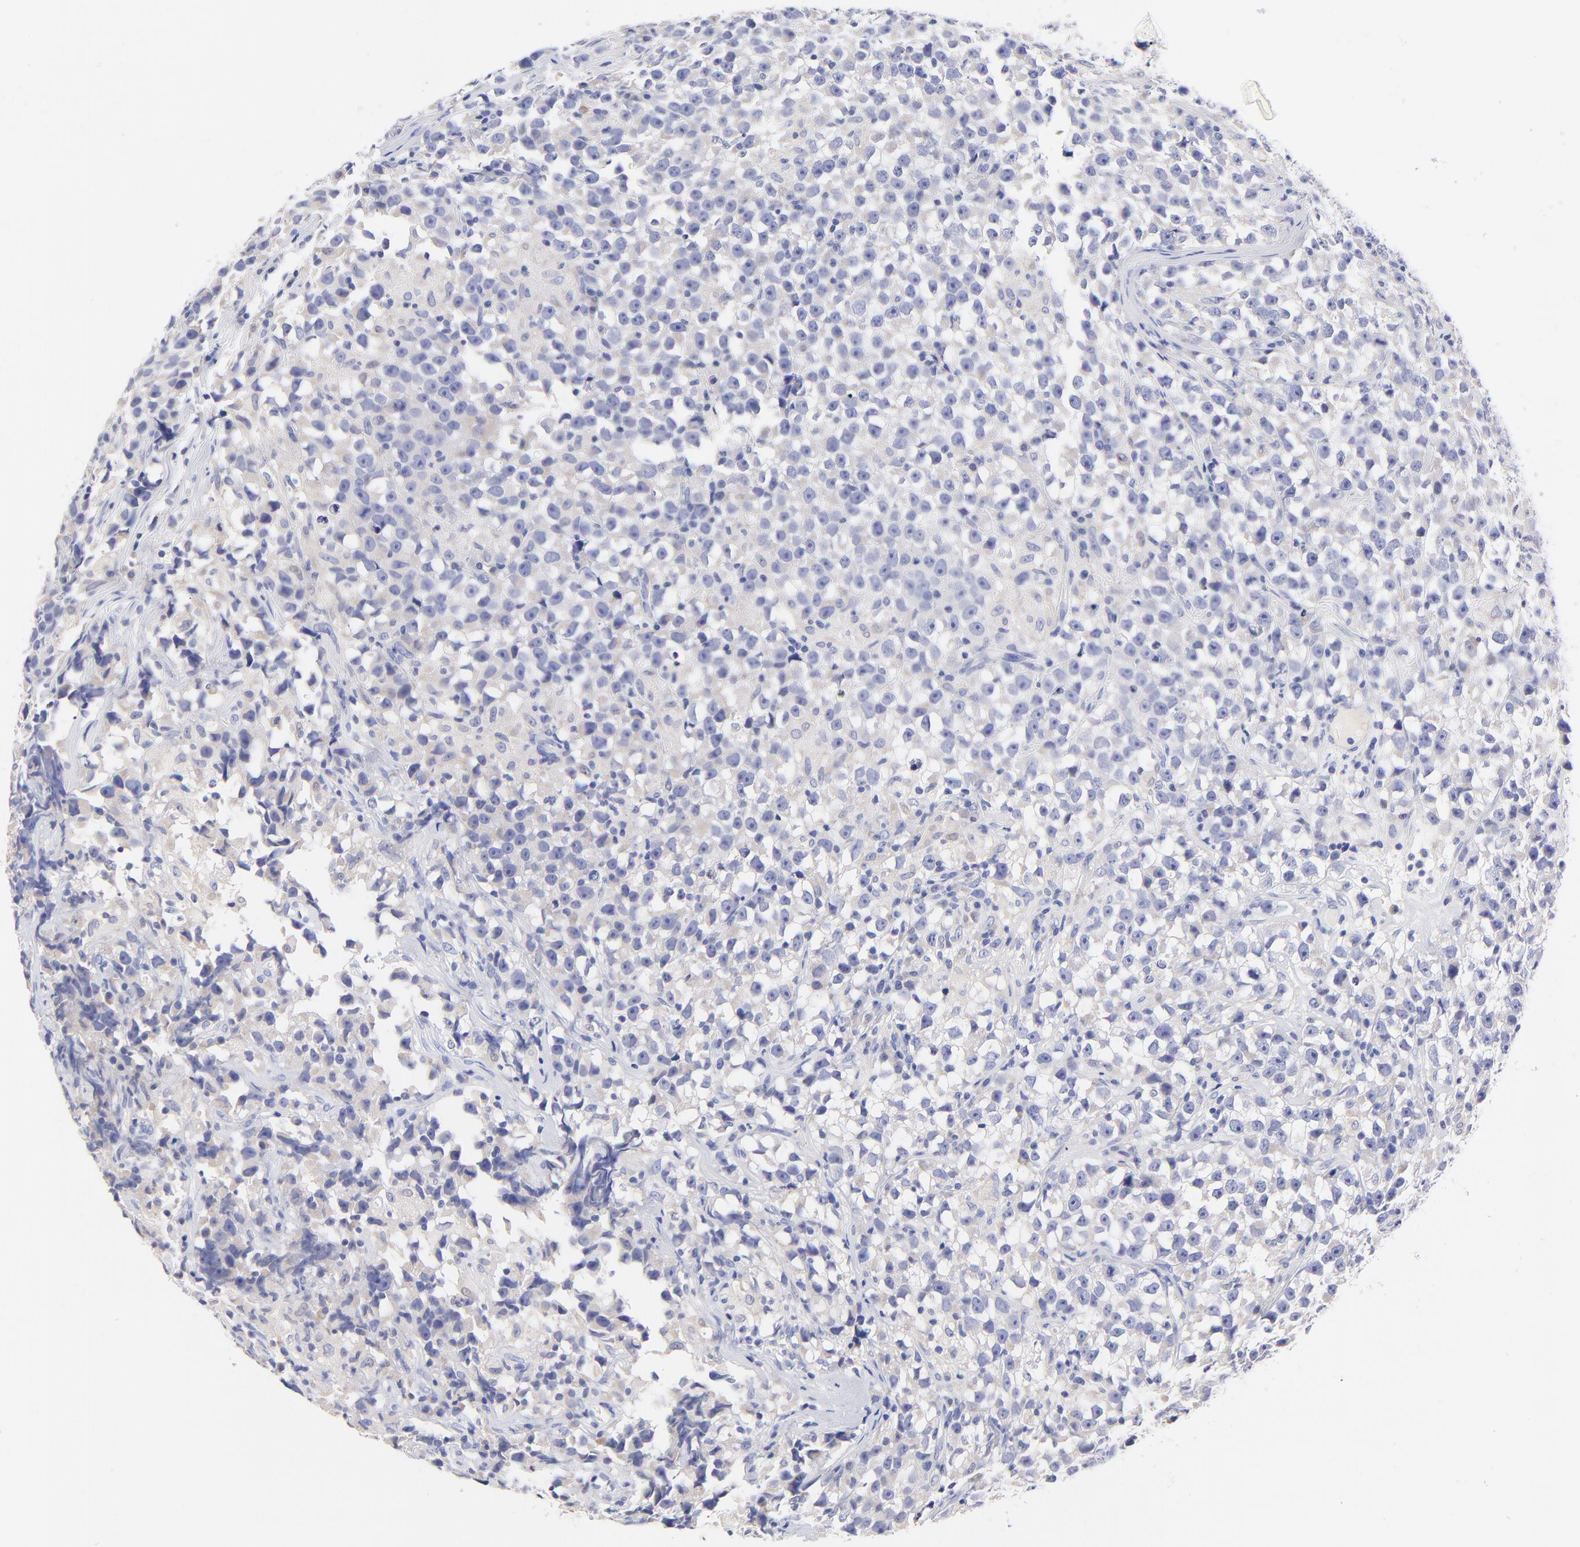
{"staining": {"intensity": "negative", "quantity": "none", "location": "none"}, "tissue": "testis cancer", "cell_type": "Tumor cells", "image_type": "cancer", "snomed": [{"axis": "morphology", "description": "Seminoma, NOS"}, {"axis": "topography", "description": "Testis"}], "caption": "Tumor cells show no significant expression in testis cancer (seminoma).", "gene": "EBP", "patient": {"sex": "male", "age": 33}}